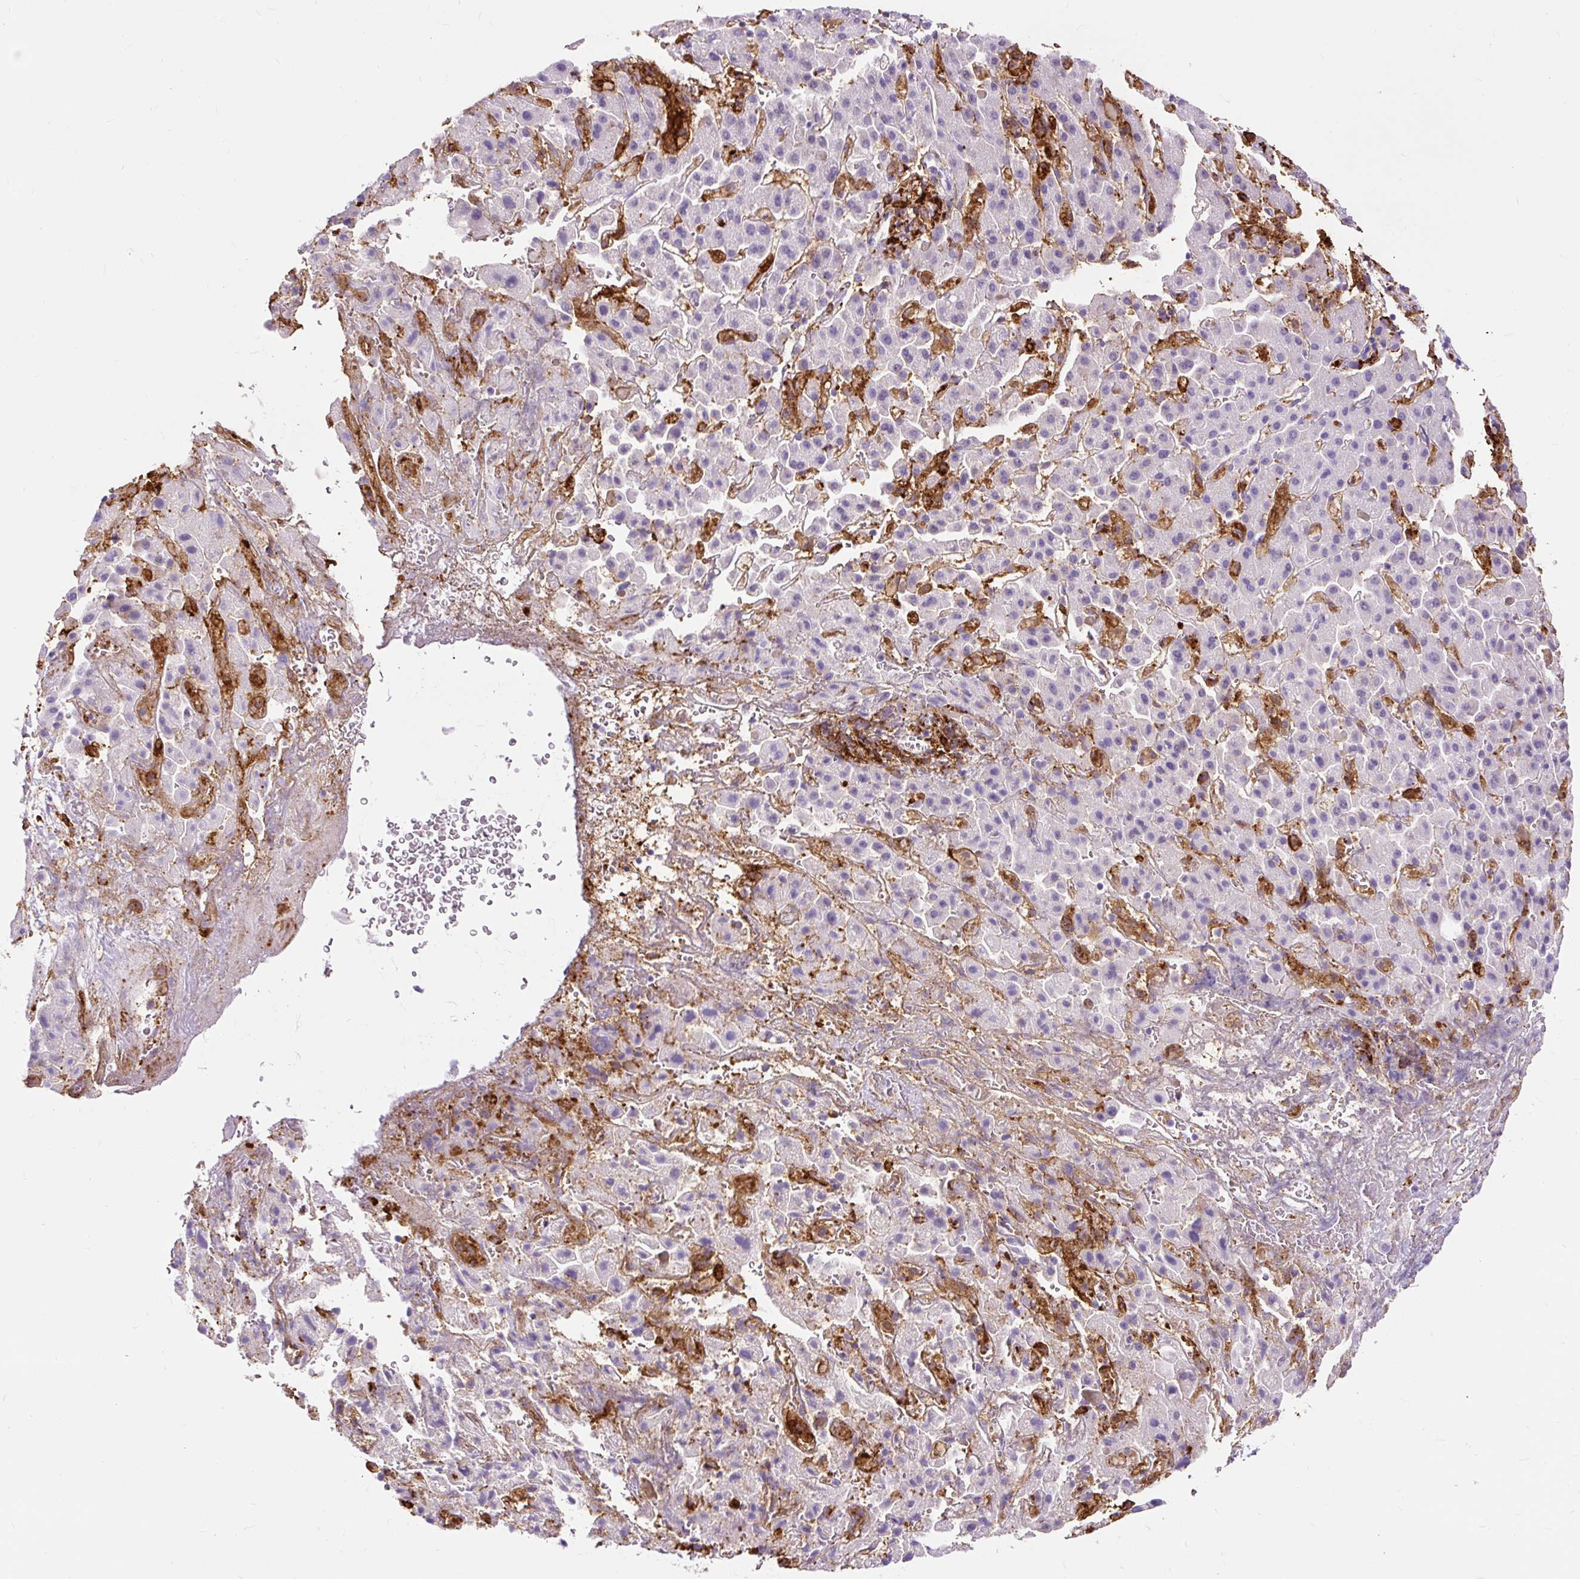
{"staining": {"intensity": "negative", "quantity": "none", "location": "none"}, "tissue": "liver cancer", "cell_type": "Tumor cells", "image_type": "cancer", "snomed": [{"axis": "morphology", "description": "Cholangiocarcinoma"}, {"axis": "topography", "description": "Liver"}], "caption": "The histopathology image exhibits no staining of tumor cells in cholangiocarcinoma (liver). (Brightfield microscopy of DAB (3,3'-diaminobenzidine) immunohistochemistry at high magnification).", "gene": "HLA-DRA", "patient": {"sex": "female", "age": 52}}